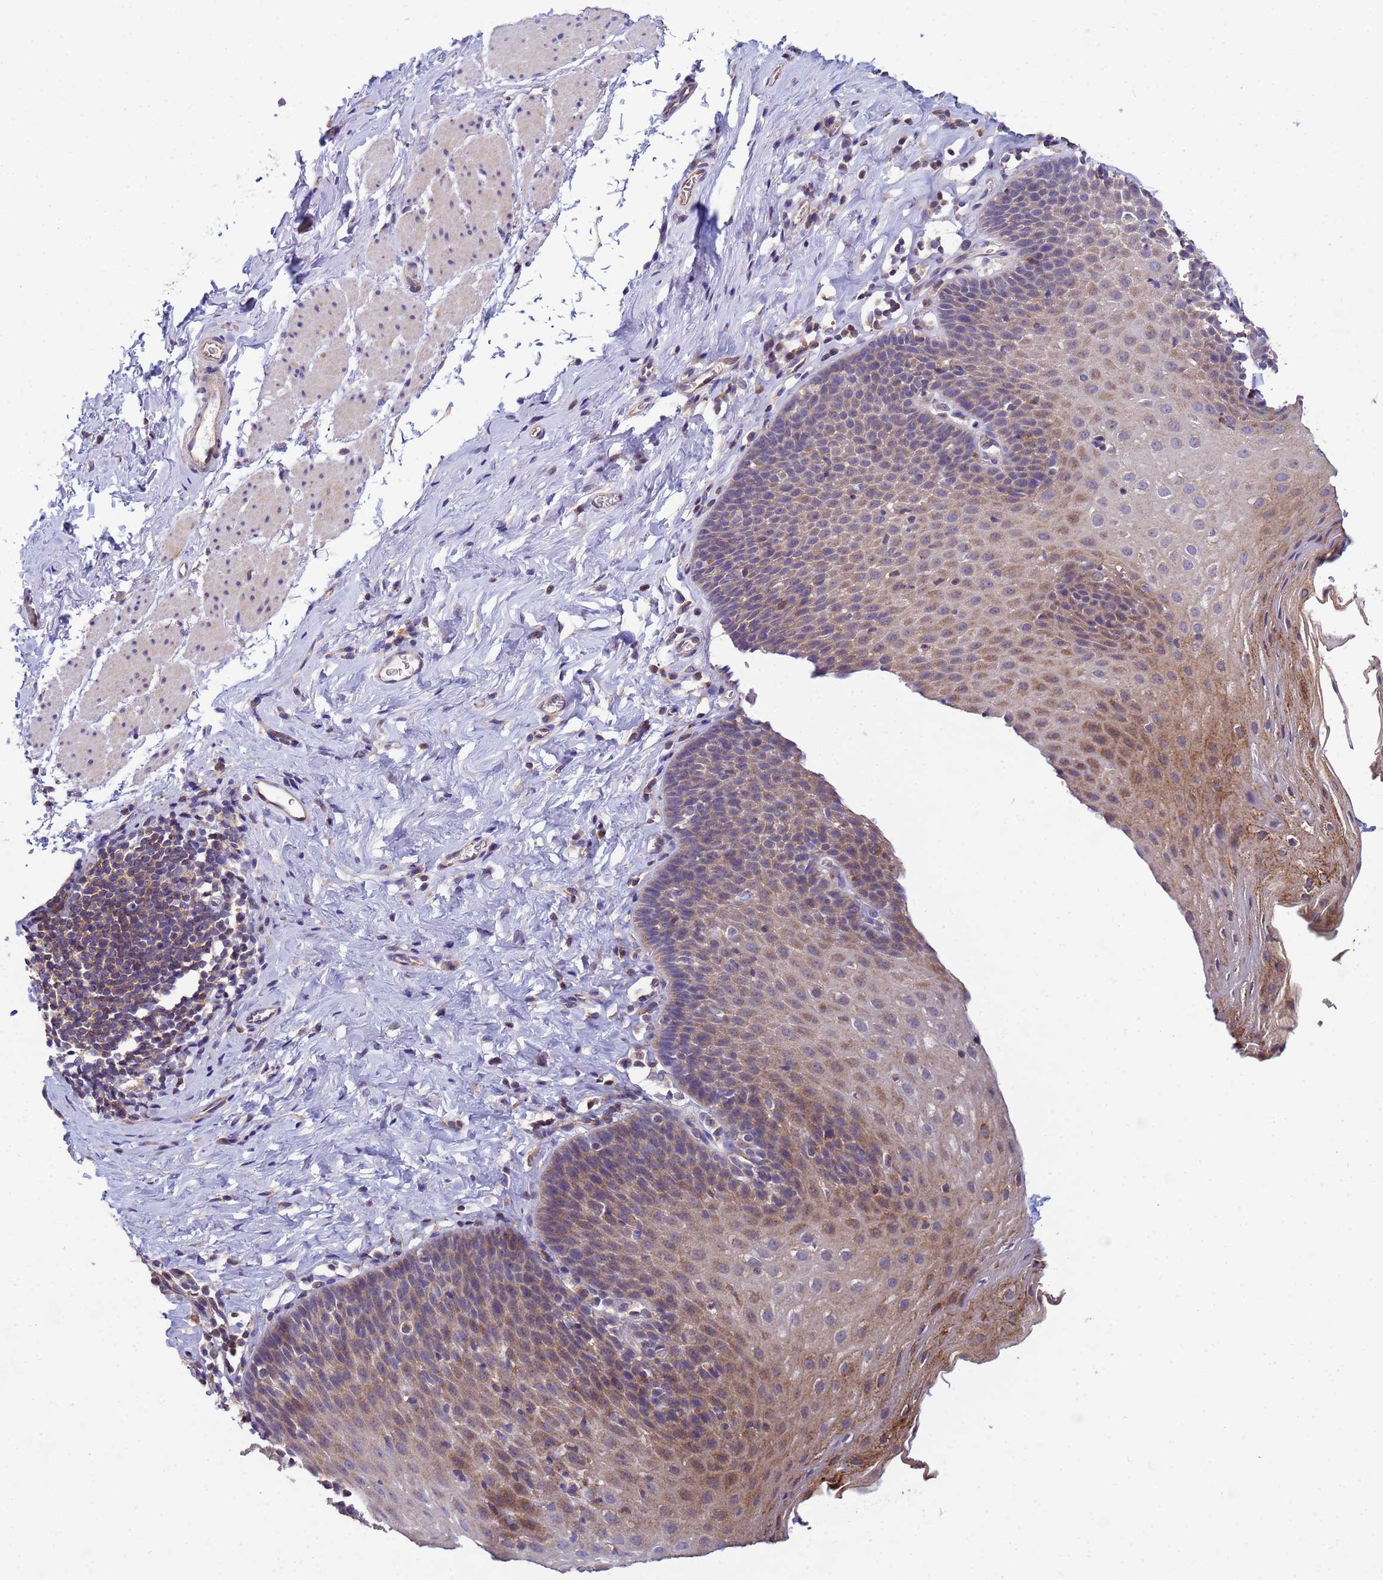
{"staining": {"intensity": "moderate", "quantity": ">75%", "location": "cytoplasmic/membranous"}, "tissue": "esophagus", "cell_type": "Squamous epithelial cells", "image_type": "normal", "snomed": [{"axis": "morphology", "description": "Normal tissue, NOS"}, {"axis": "topography", "description": "Esophagus"}], "caption": "The immunohistochemical stain highlights moderate cytoplasmic/membranous positivity in squamous epithelial cells of benign esophagus. (DAB = brown stain, brightfield microscopy at high magnification).", "gene": "CDC34", "patient": {"sex": "female", "age": 61}}